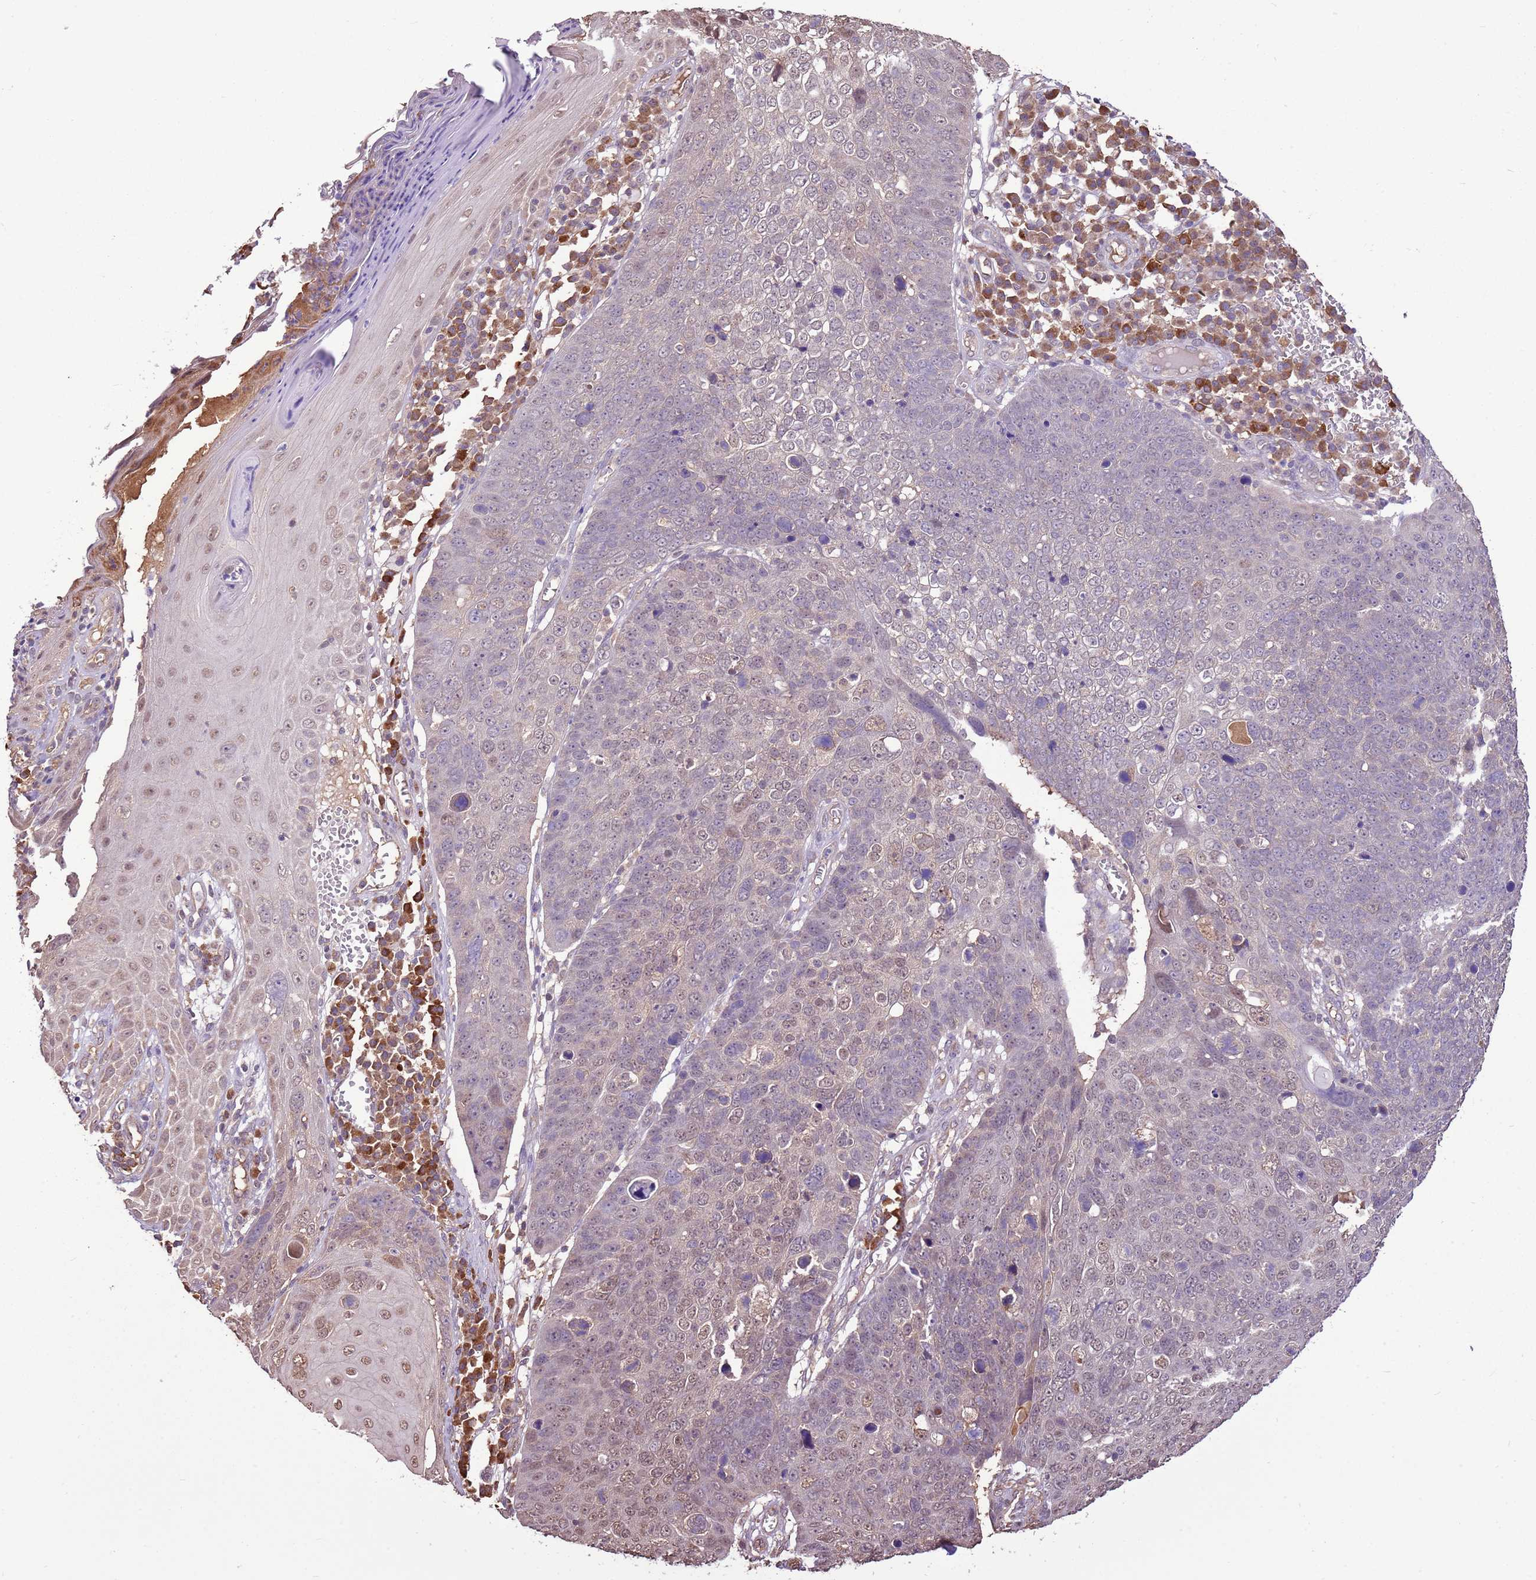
{"staining": {"intensity": "weak", "quantity": "<25%", "location": "nuclear"}, "tissue": "skin cancer", "cell_type": "Tumor cells", "image_type": "cancer", "snomed": [{"axis": "morphology", "description": "Squamous cell carcinoma, NOS"}, {"axis": "topography", "description": "Skin"}], "caption": "Tumor cells show no significant expression in skin cancer (squamous cell carcinoma).", "gene": "BBS5", "patient": {"sex": "male", "age": 71}}